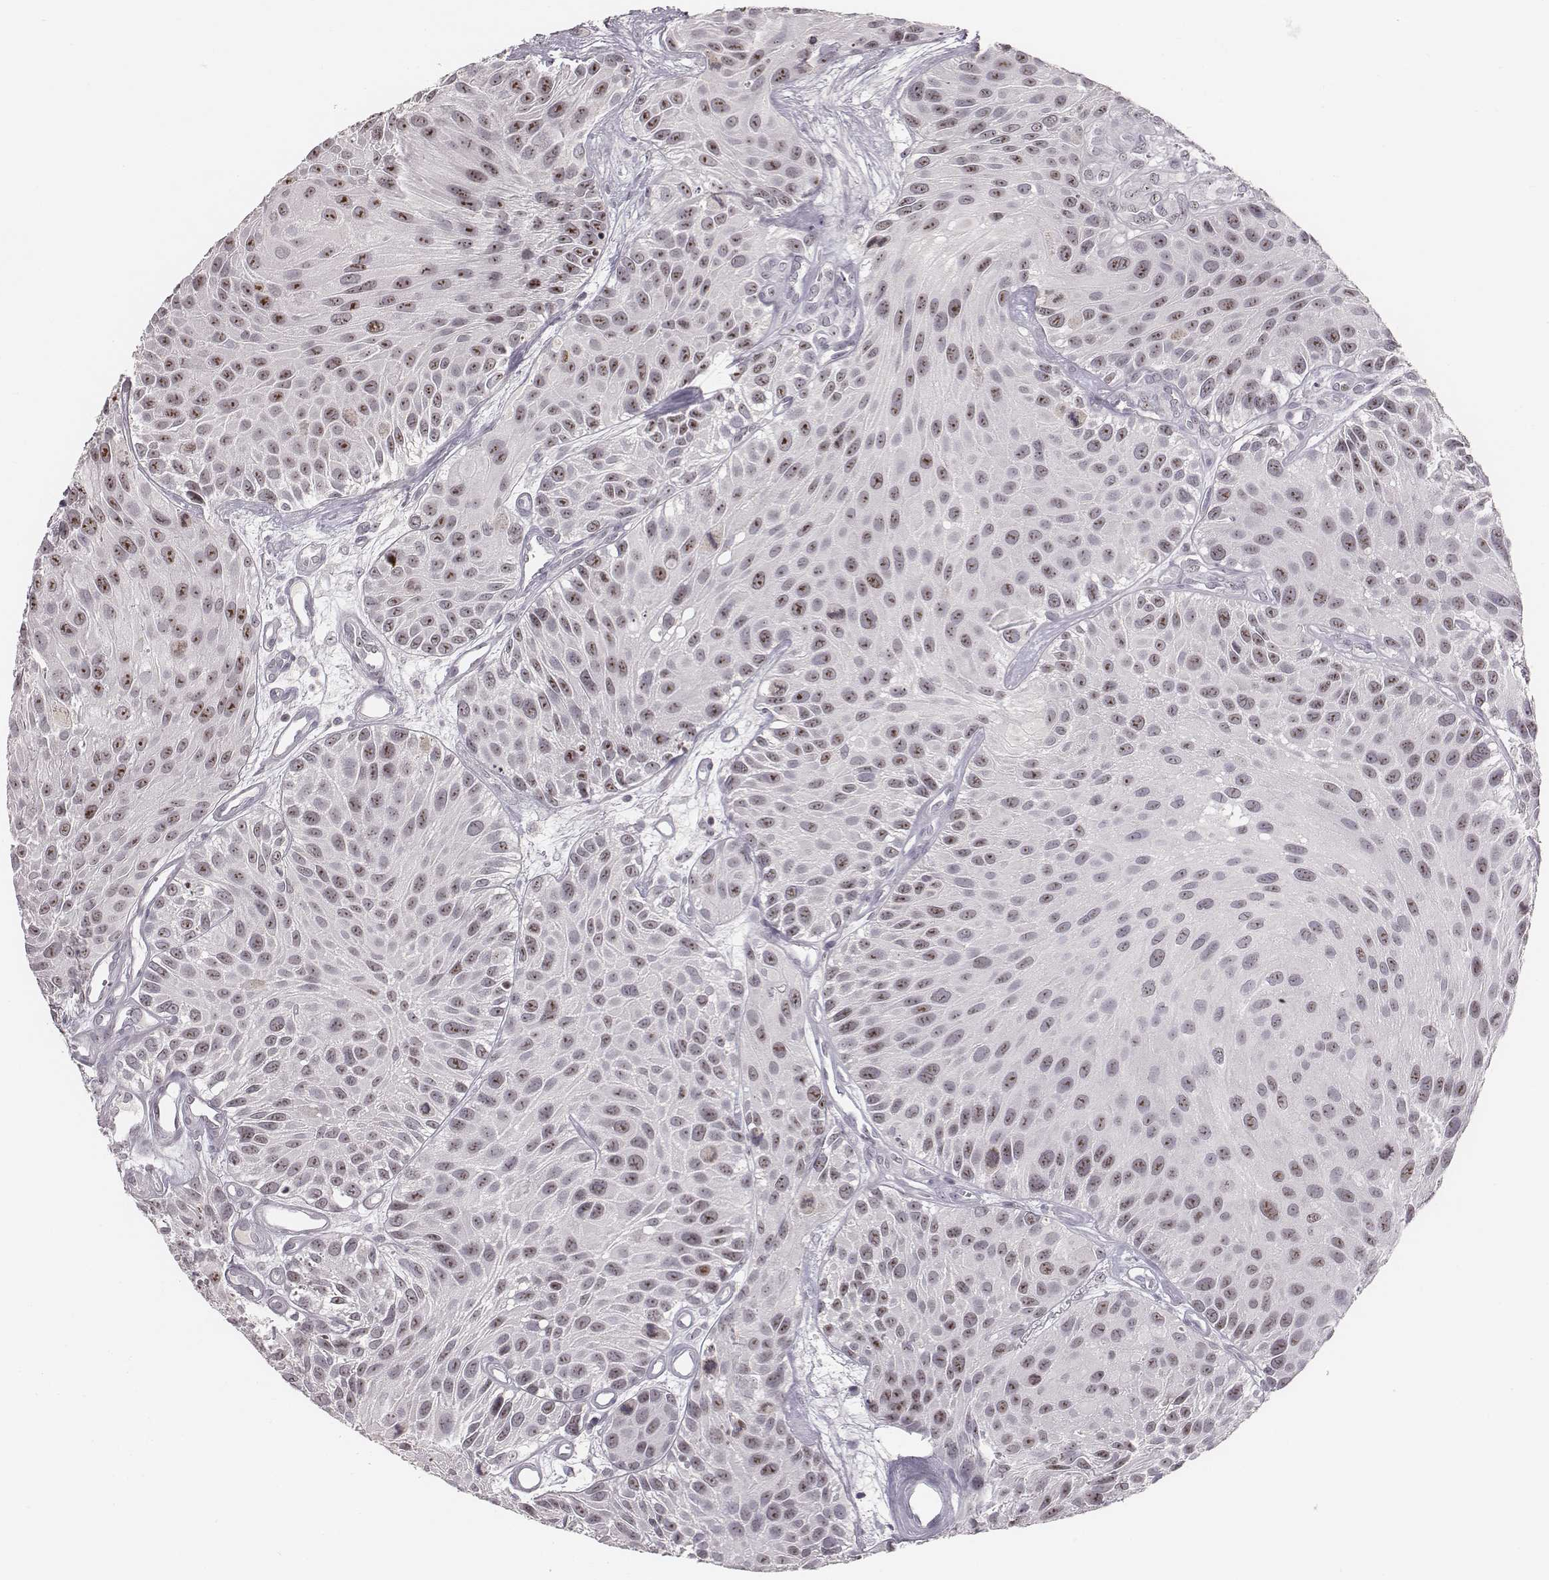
{"staining": {"intensity": "moderate", "quantity": "25%-75%", "location": "nuclear"}, "tissue": "urothelial cancer", "cell_type": "Tumor cells", "image_type": "cancer", "snomed": [{"axis": "morphology", "description": "Urothelial carcinoma, Low grade"}, {"axis": "topography", "description": "Urinary bladder"}], "caption": "Moderate nuclear positivity for a protein is identified in about 25%-75% of tumor cells of low-grade urothelial carcinoma using immunohistochemistry.", "gene": "NIFK", "patient": {"sex": "female", "age": 87}}